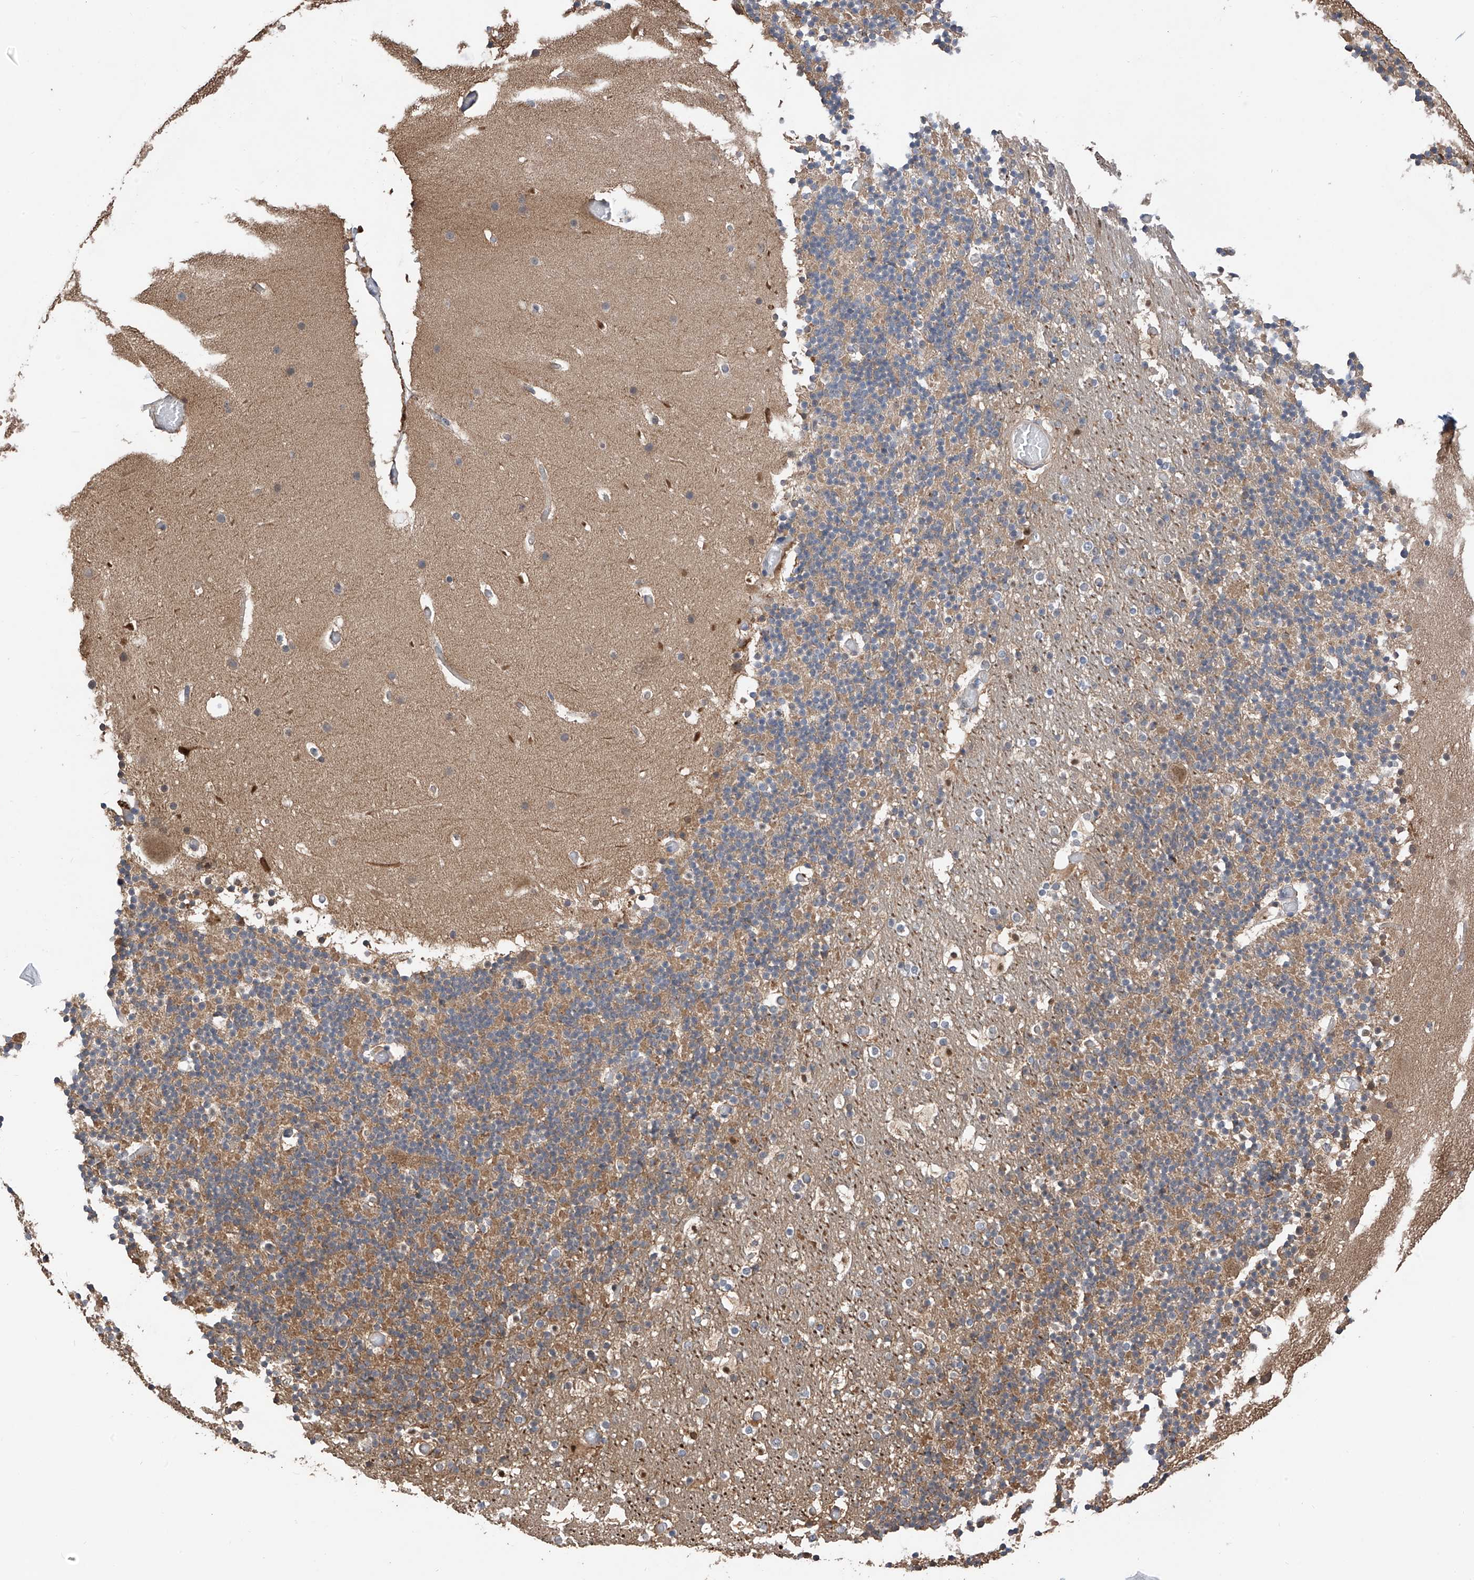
{"staining": {"intensity": "moderate", "quantity": "25%-75%", "location": "cytoplasmic/membranous"}, "tissue": "cerebellum", "cell_type": "Cells in granular layer", "image_type": "normal", "snomed": [{"axis": "morphology", "description": "Normal tissue, NOS"}, {"axis": "topography", "description": "Cerebellum"}], "caption": "Cells in granular layer display medium levels of moderate cytoplasmic/membranous expression in approximately 25%-75% of cells in benign human cerebellum.", "gene": "RPAIN", "patient": {"sex": "male", "age": 57}}